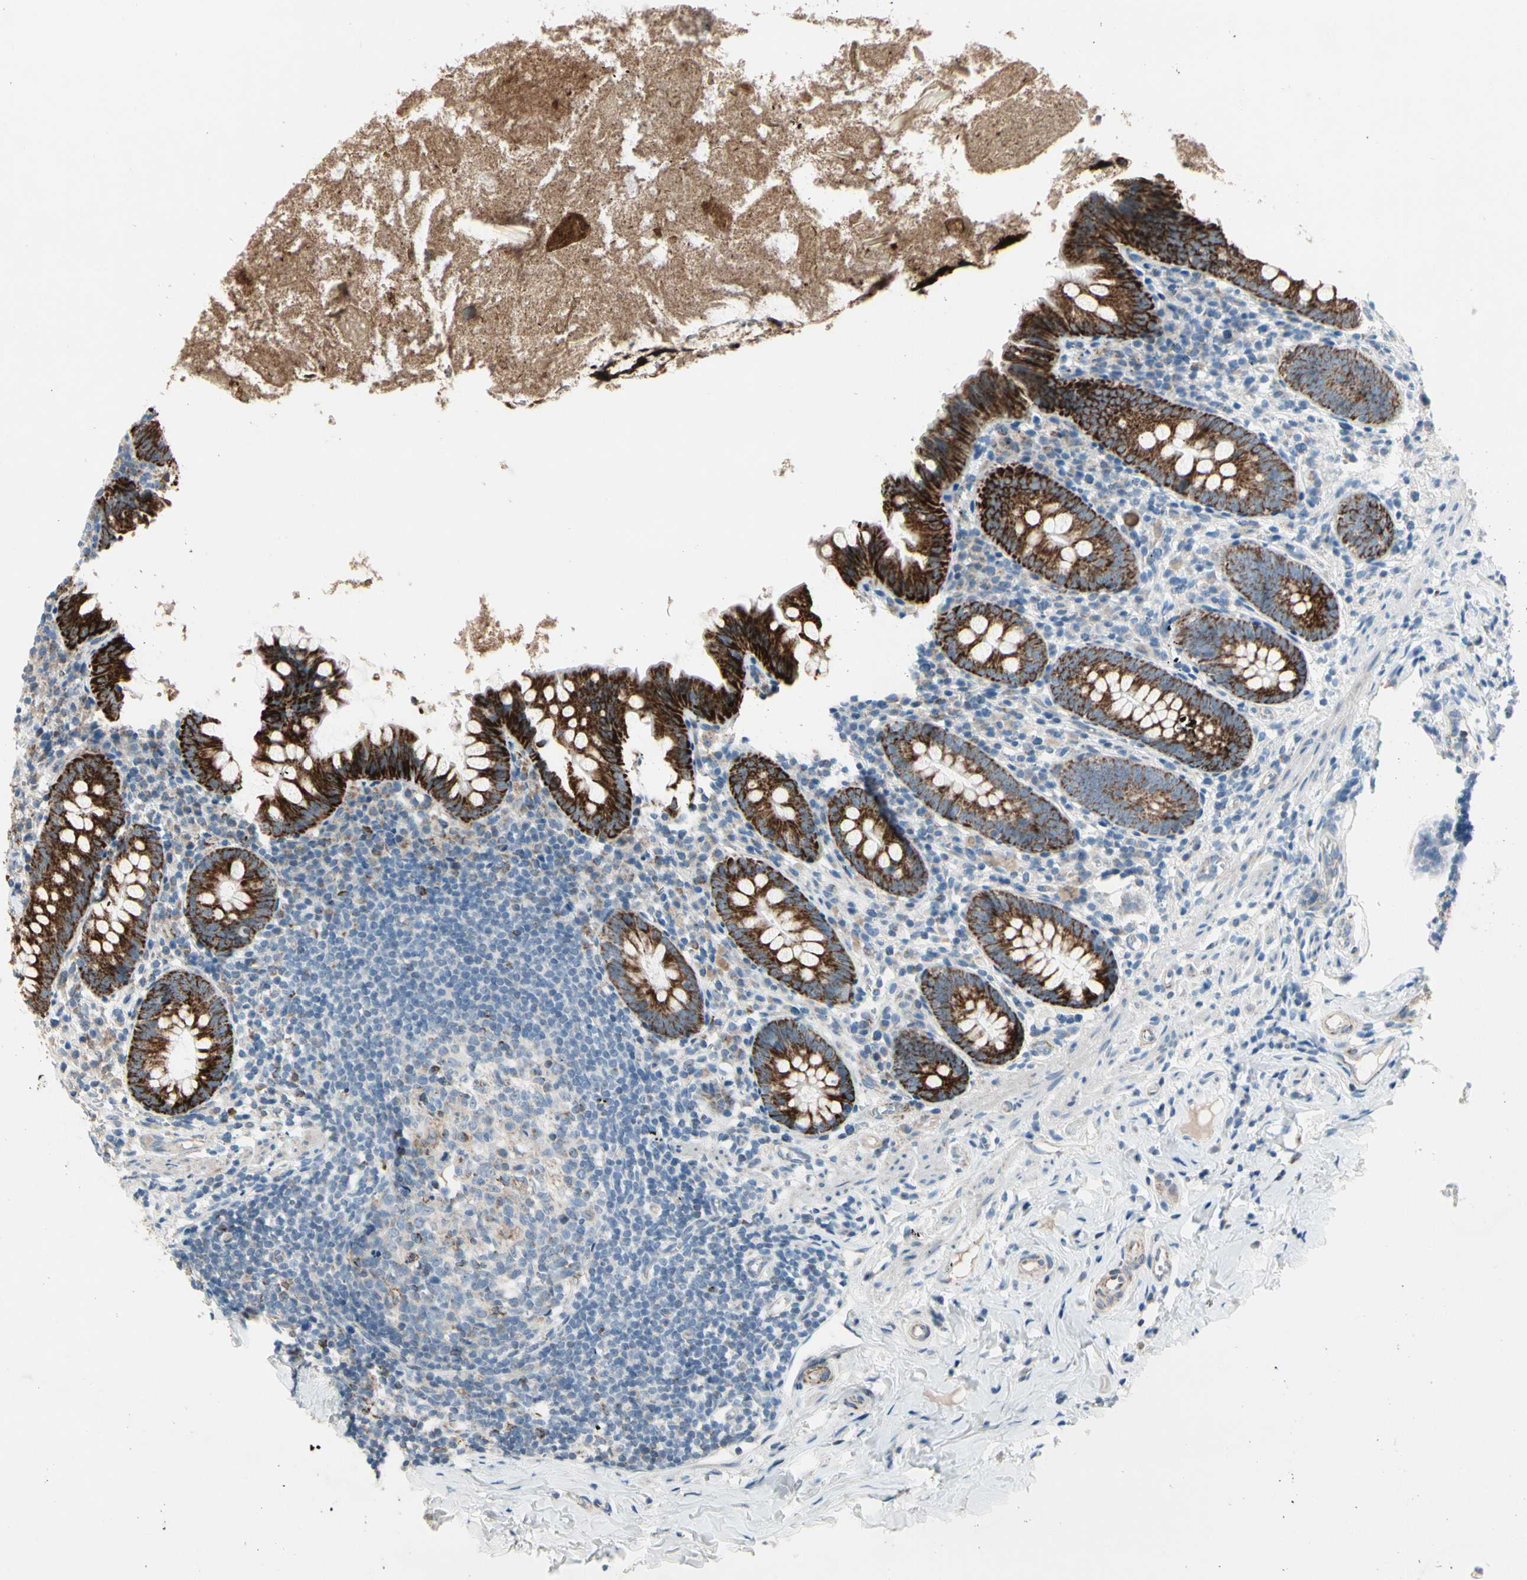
{"staining": {"intensity": "moderate", "quantity": ">75%", "location": "cytoplasmic/membranous"}, "tissue": "appendix", "cell_type": "Glandular cells", "image_type": "normal", "snomed": [{"axis": "morphology", "description": "Normal tissue, NOS"}, {"axis": "topography", "description": "Appendix"}], "caption": "Unremarkable appendix was stained to show a protein in brown. There is medium levels of moderate cytoplasmic/membranous staining in about >75% of glandular cells. (IHC, brightfield microscopy, high magnification).", "gene": "CPT1A", "patient": {"sex": "male", "age": 52}}